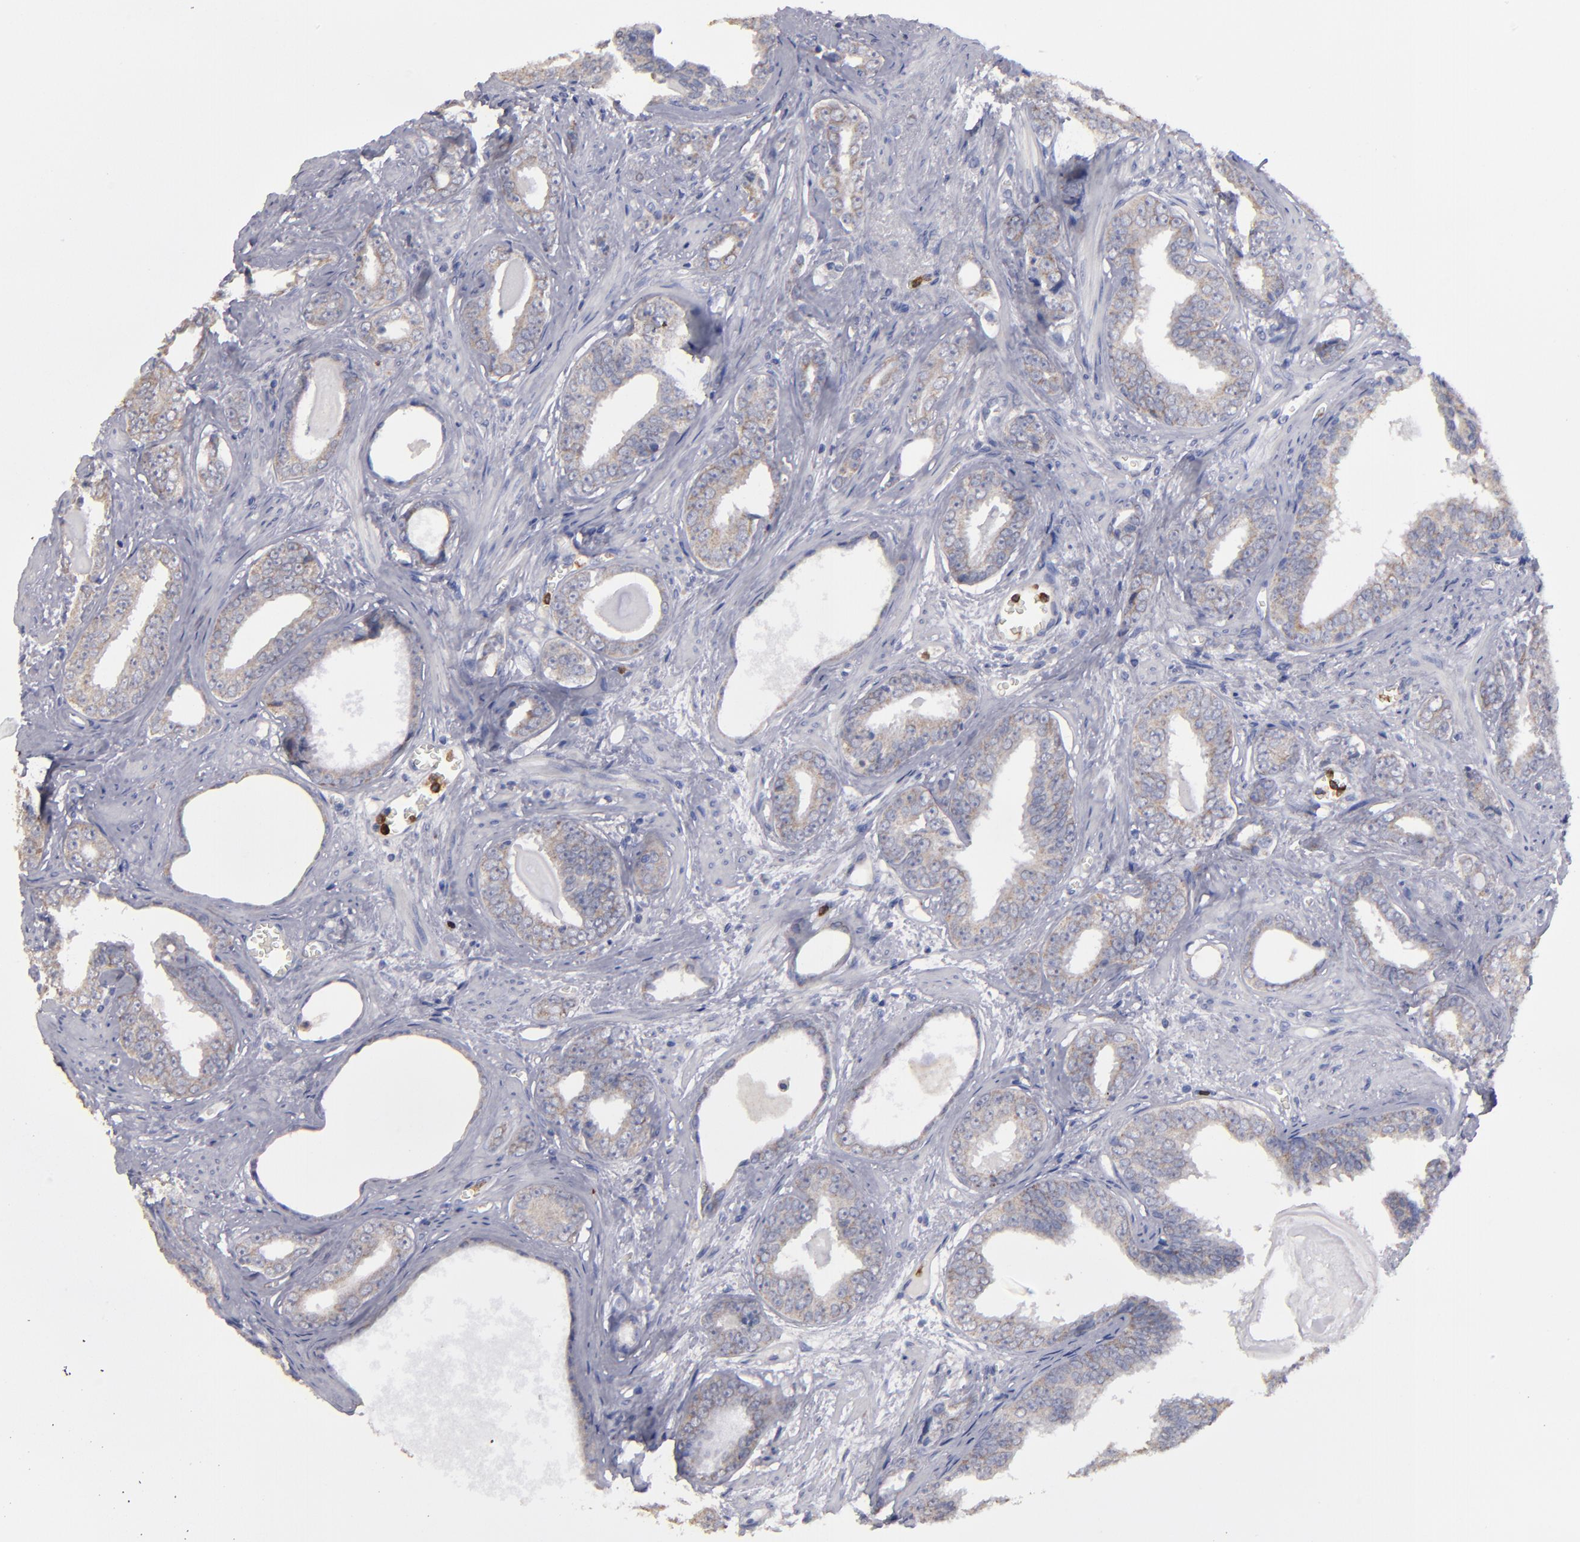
{"staining": {"intensity": "weak", "quantity": ">75%", "location": "cytoplasmic/membranous"}, "tissue": "prostate cancer", "cell_type": "Tumor cells", "image_type": "cancer", "snomed": [{"axis": "morphology", "description": "Adenocarcinoma, Medium grade"}, {"axis": "topography", "description": "Prostate"}], "caption": "Weak cytoplasmic/membranous positivity is identified in about >75% of tumor cells in prostate adenocarcinoma (medium-grade).", "gene": "FGR", "patient": {"sex": "male", "age": 79}}